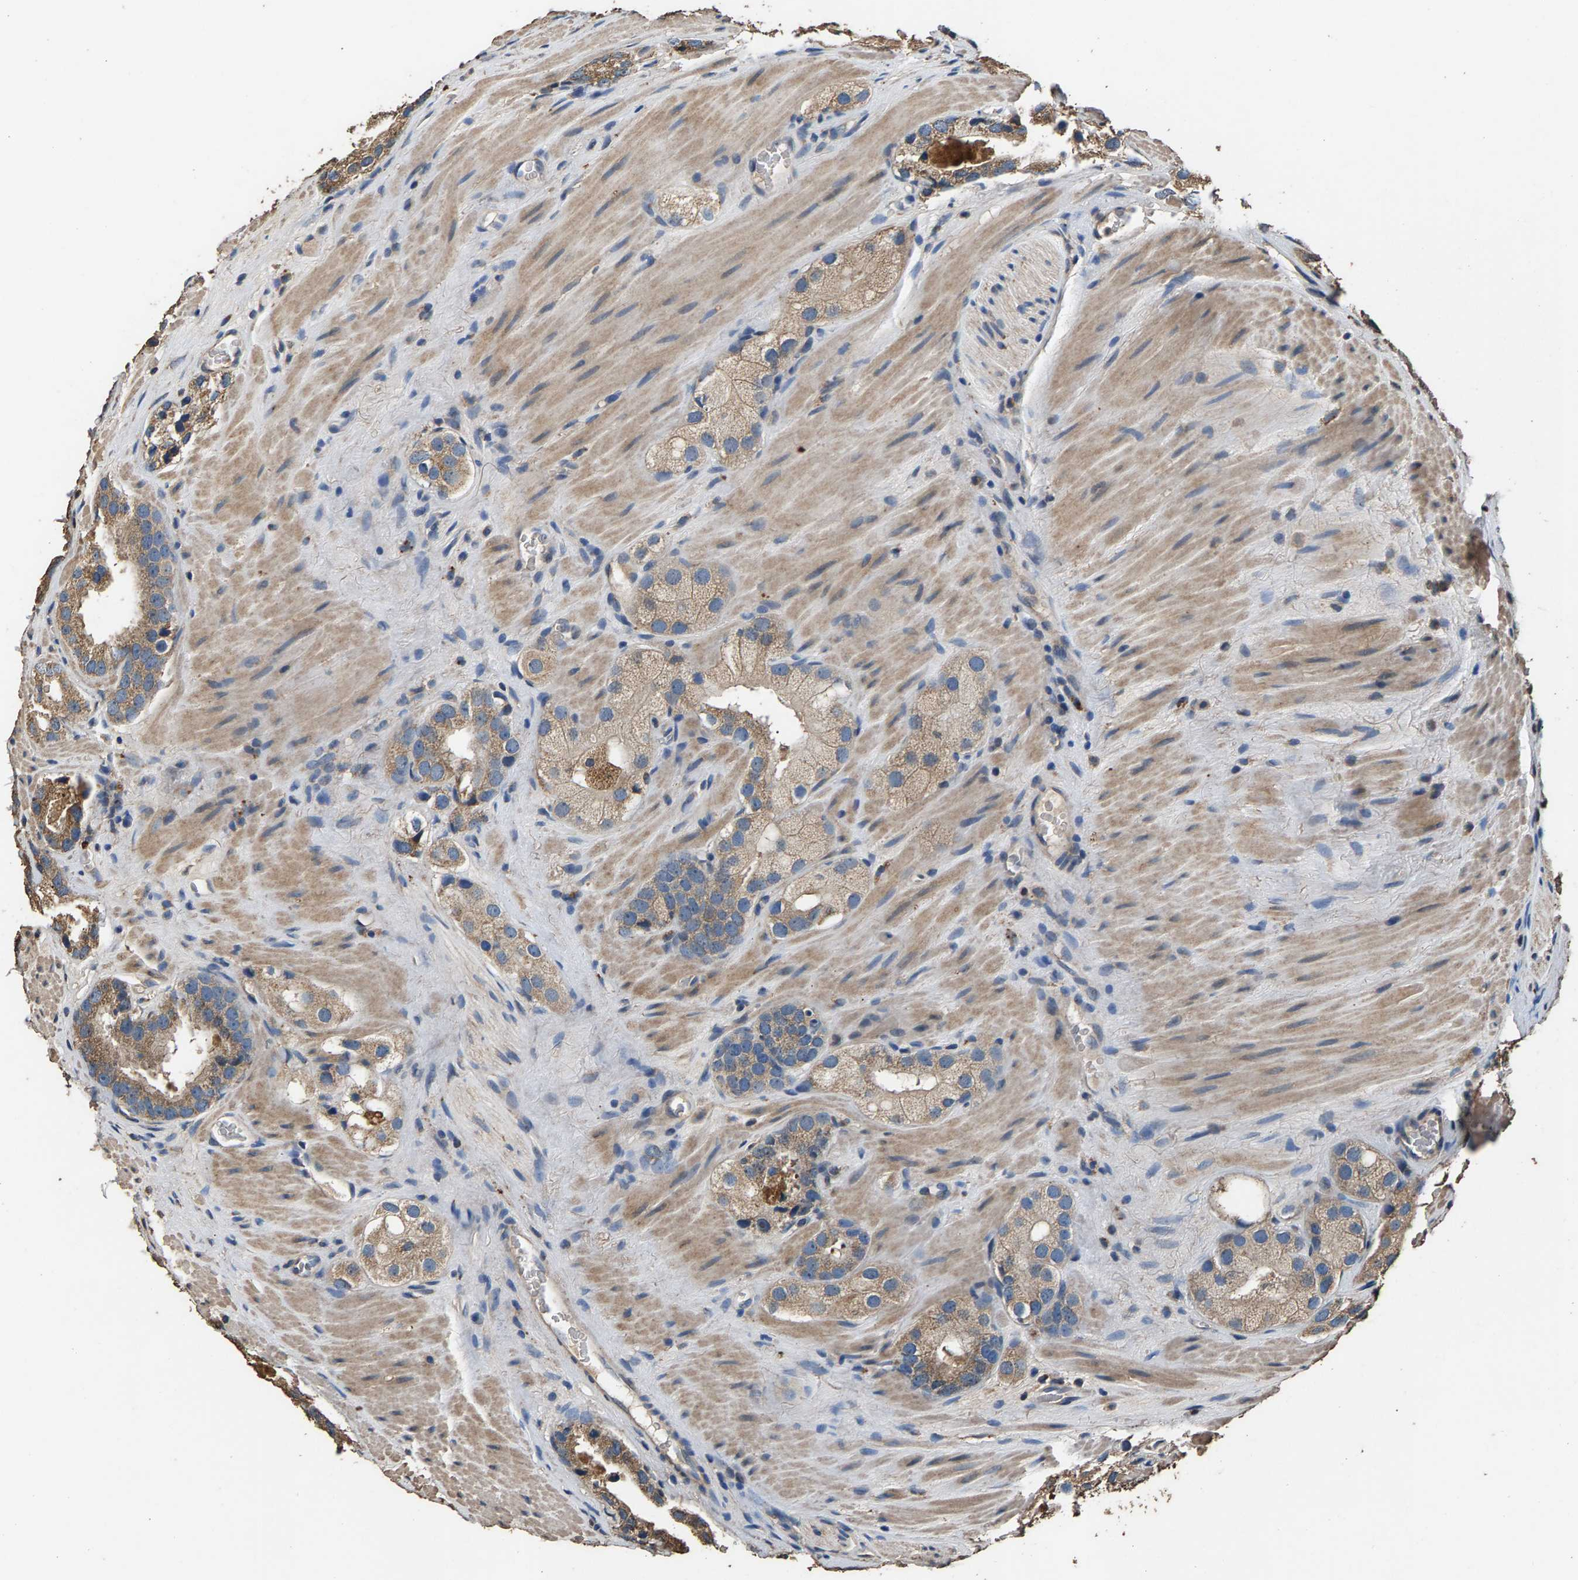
{"staining": {"intensity": "weak", "quantity": ">75%", "location": "cytoplasmic/membranous"}, "tissue": "prostate cancer", "cell_type": "Tumor cells", "image_type": "cancer", "snomed": [{"axis": "morphology", "description": "Adenocarcinoma, High grade"}, {"axis": "topography", "description": "Prostate"}], "caption": "IHC (DAB) staining of human adenocarcinoma (high-grade) (prostate) reveals weak cytoplasmic/membranous protein staining in approximately >75% of tumor cells.", "gene": "MRPL27", "patient": {"sex": "male", "age": 63}}